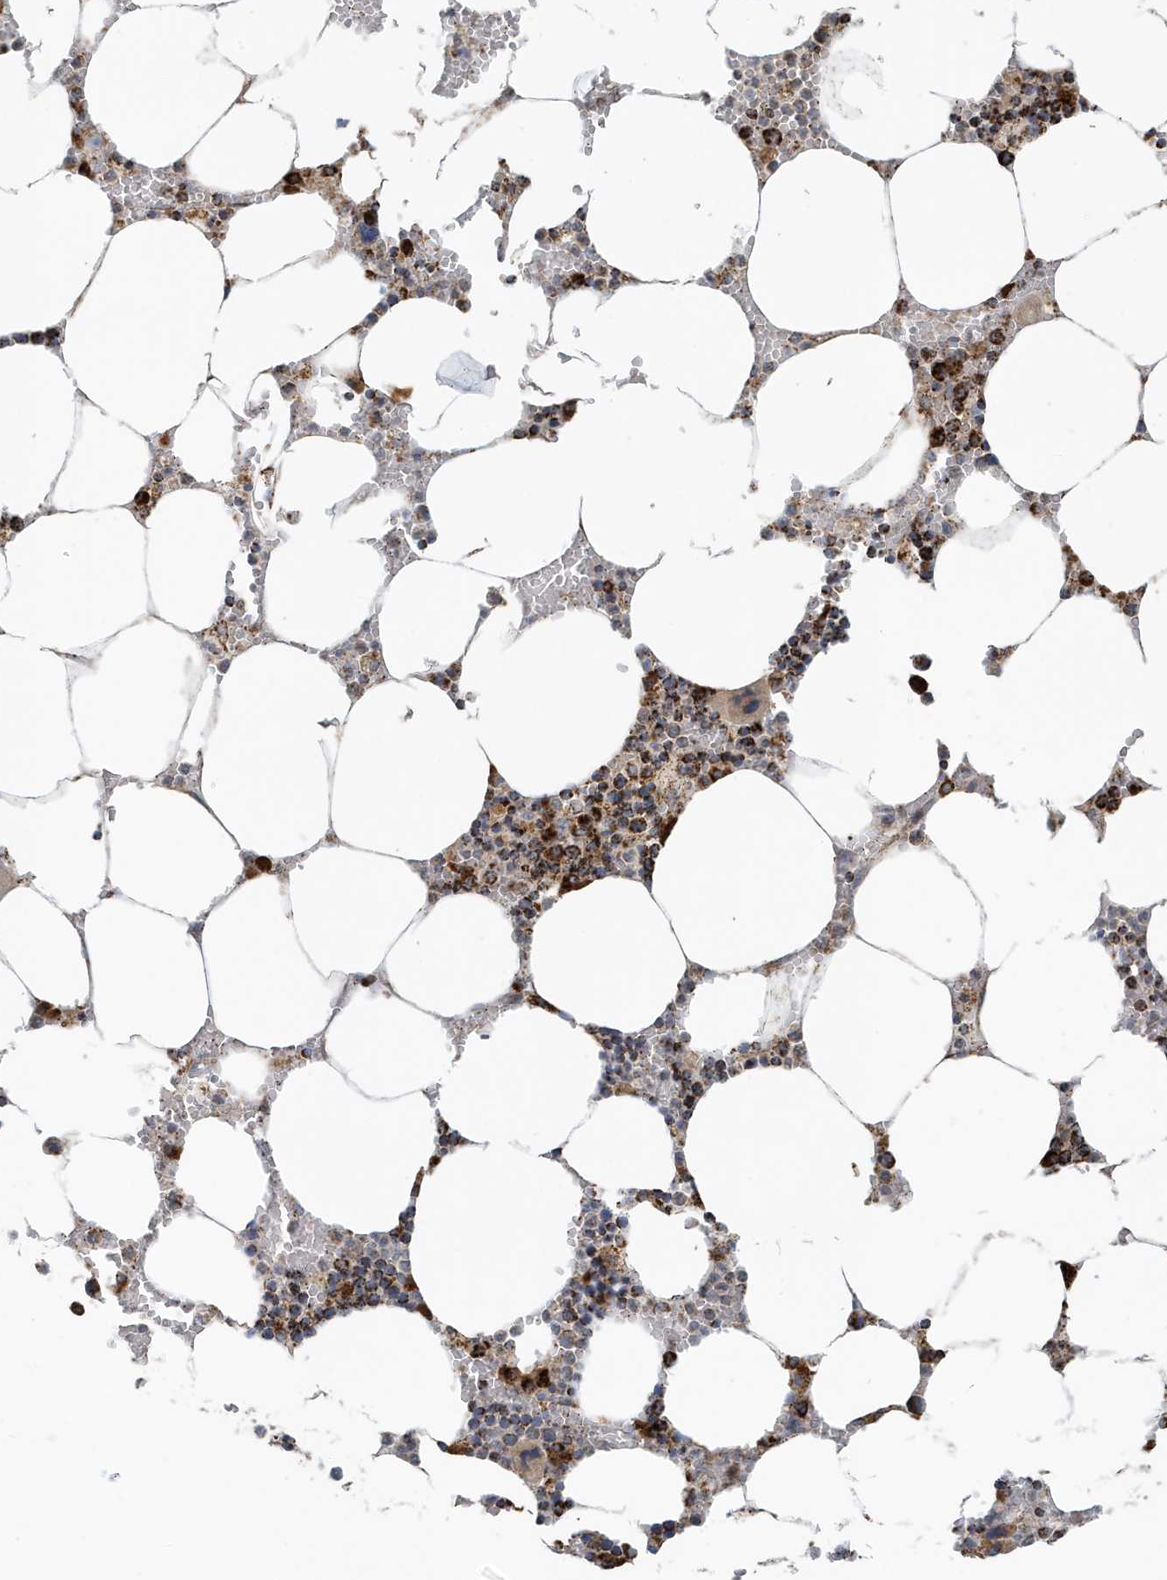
{"staining": {"intensity": "strong", "quantity": "25%-75%", "location": "cytoplasmic/membranous"}, "tissue": "bone marrow", "cell_type": "Hematopoietic cells", "image_type": "normal", "snomed": [{"axis": "morphology", "description": "Normal tissue, NOS"}, {"axis": "topography", "description": "Bone marrow"}], "caption": "Bone marrow stained for a protein exhibits strong cytoplasmic/membranous positivity in hematopoietic cells. The staining was performed using DAB, with brown indicating positive protein expression. Nuclei are stained blue with hematoxylin.", "gene": "MAN1A1", "patient": {"sex": "male", "age": 70}}